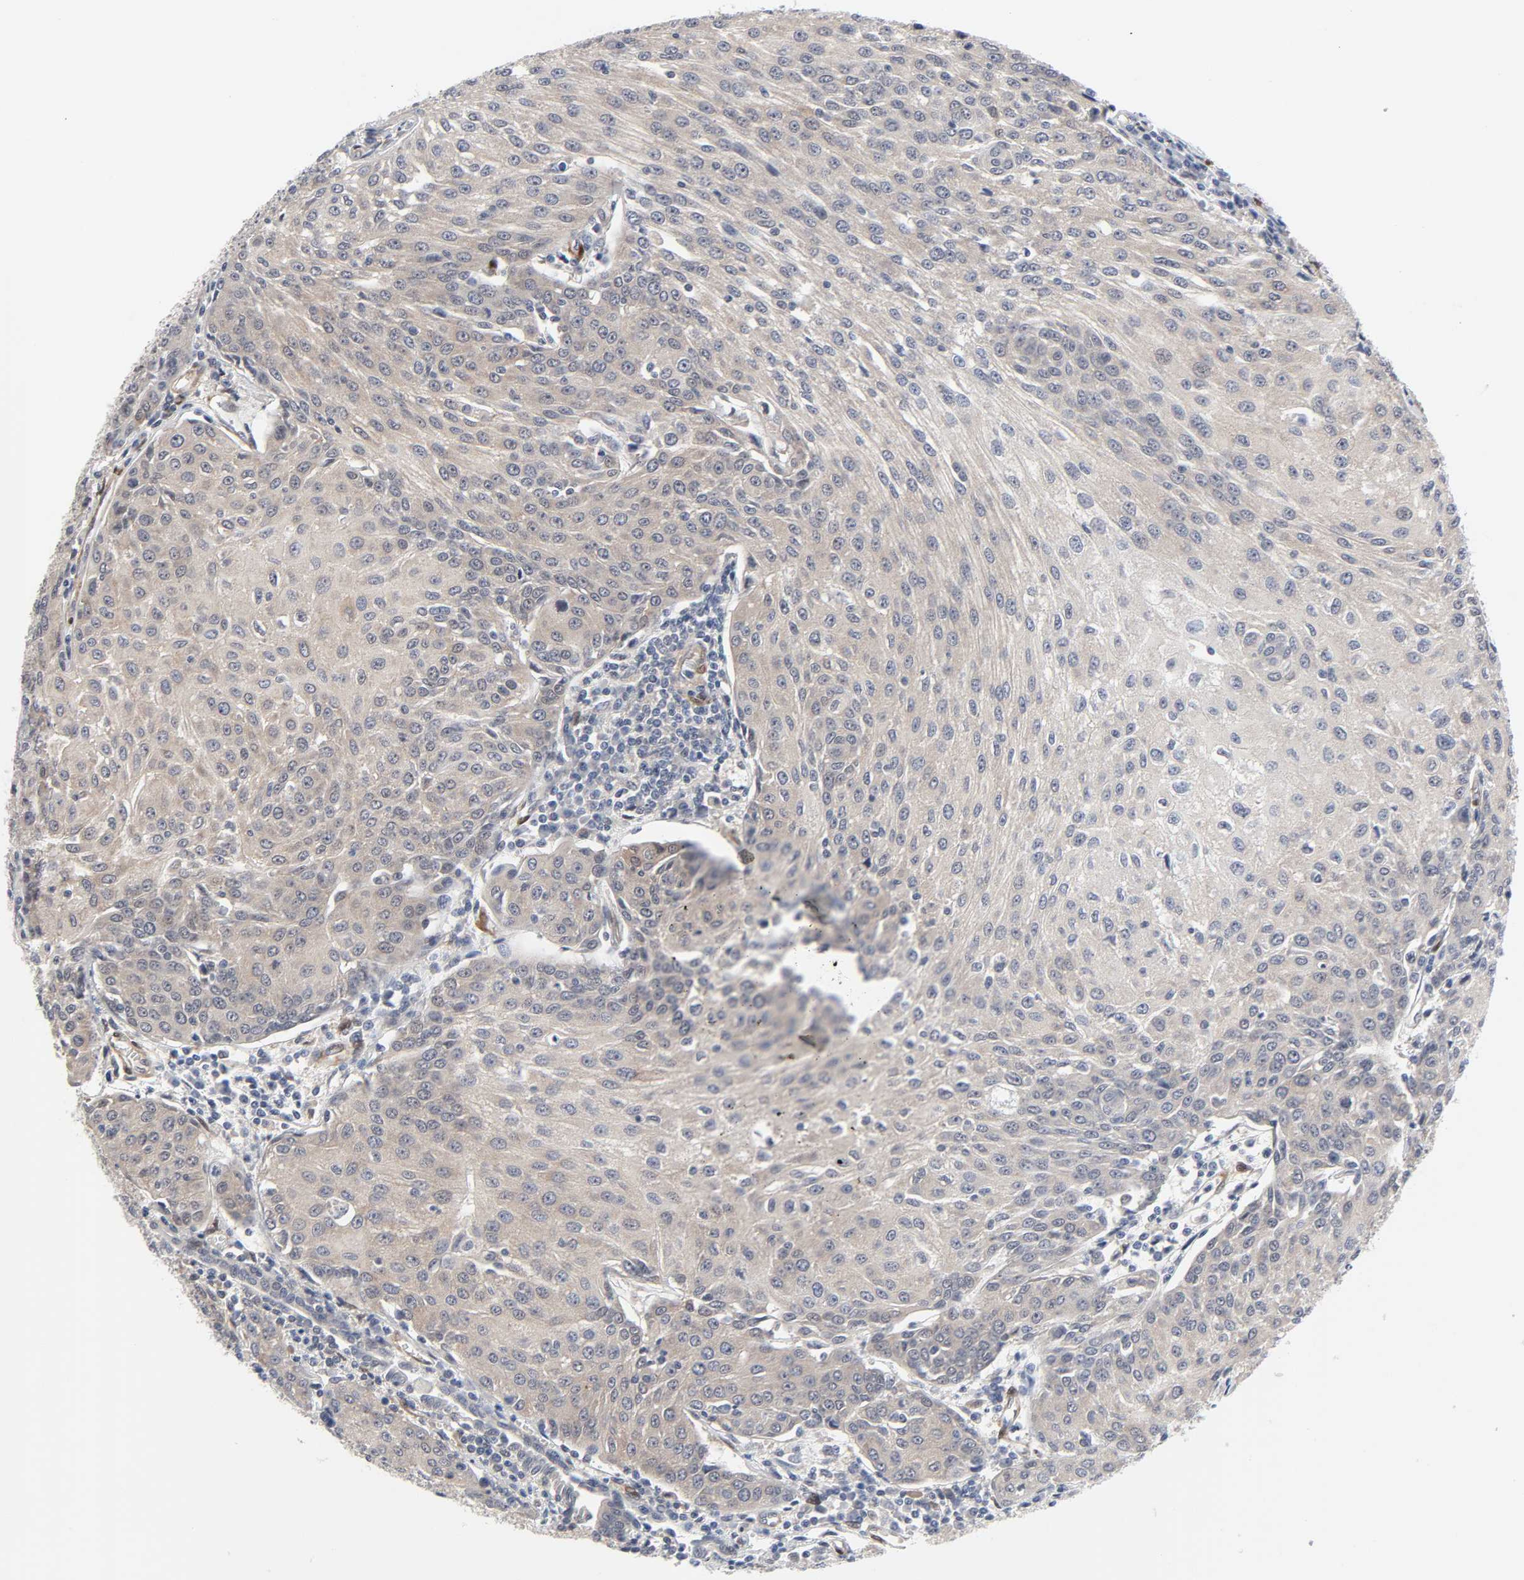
{"staining": {"intensity": "weak", "quantity": ">75%", "location": "cytoplasmic/membranous"}, "tissue": "urothelial cancer", "cell_type": "Tumor cells", "image_type": "cancer", "snomed": [{"axis": "morphology", "description": "Urothelial carcinoma, High grade"}, {"axis": "topography", "description": "Urinary bladder"}], "caption": "Urothelial carcinoma (high-grade) stained with immunohistochemistry demonstrates weak cytoplasmic/membranous positivity in approximately >75% of tumor cells.", "gene": "PTEN", "patient": {"sex": "female", "age": 85}}